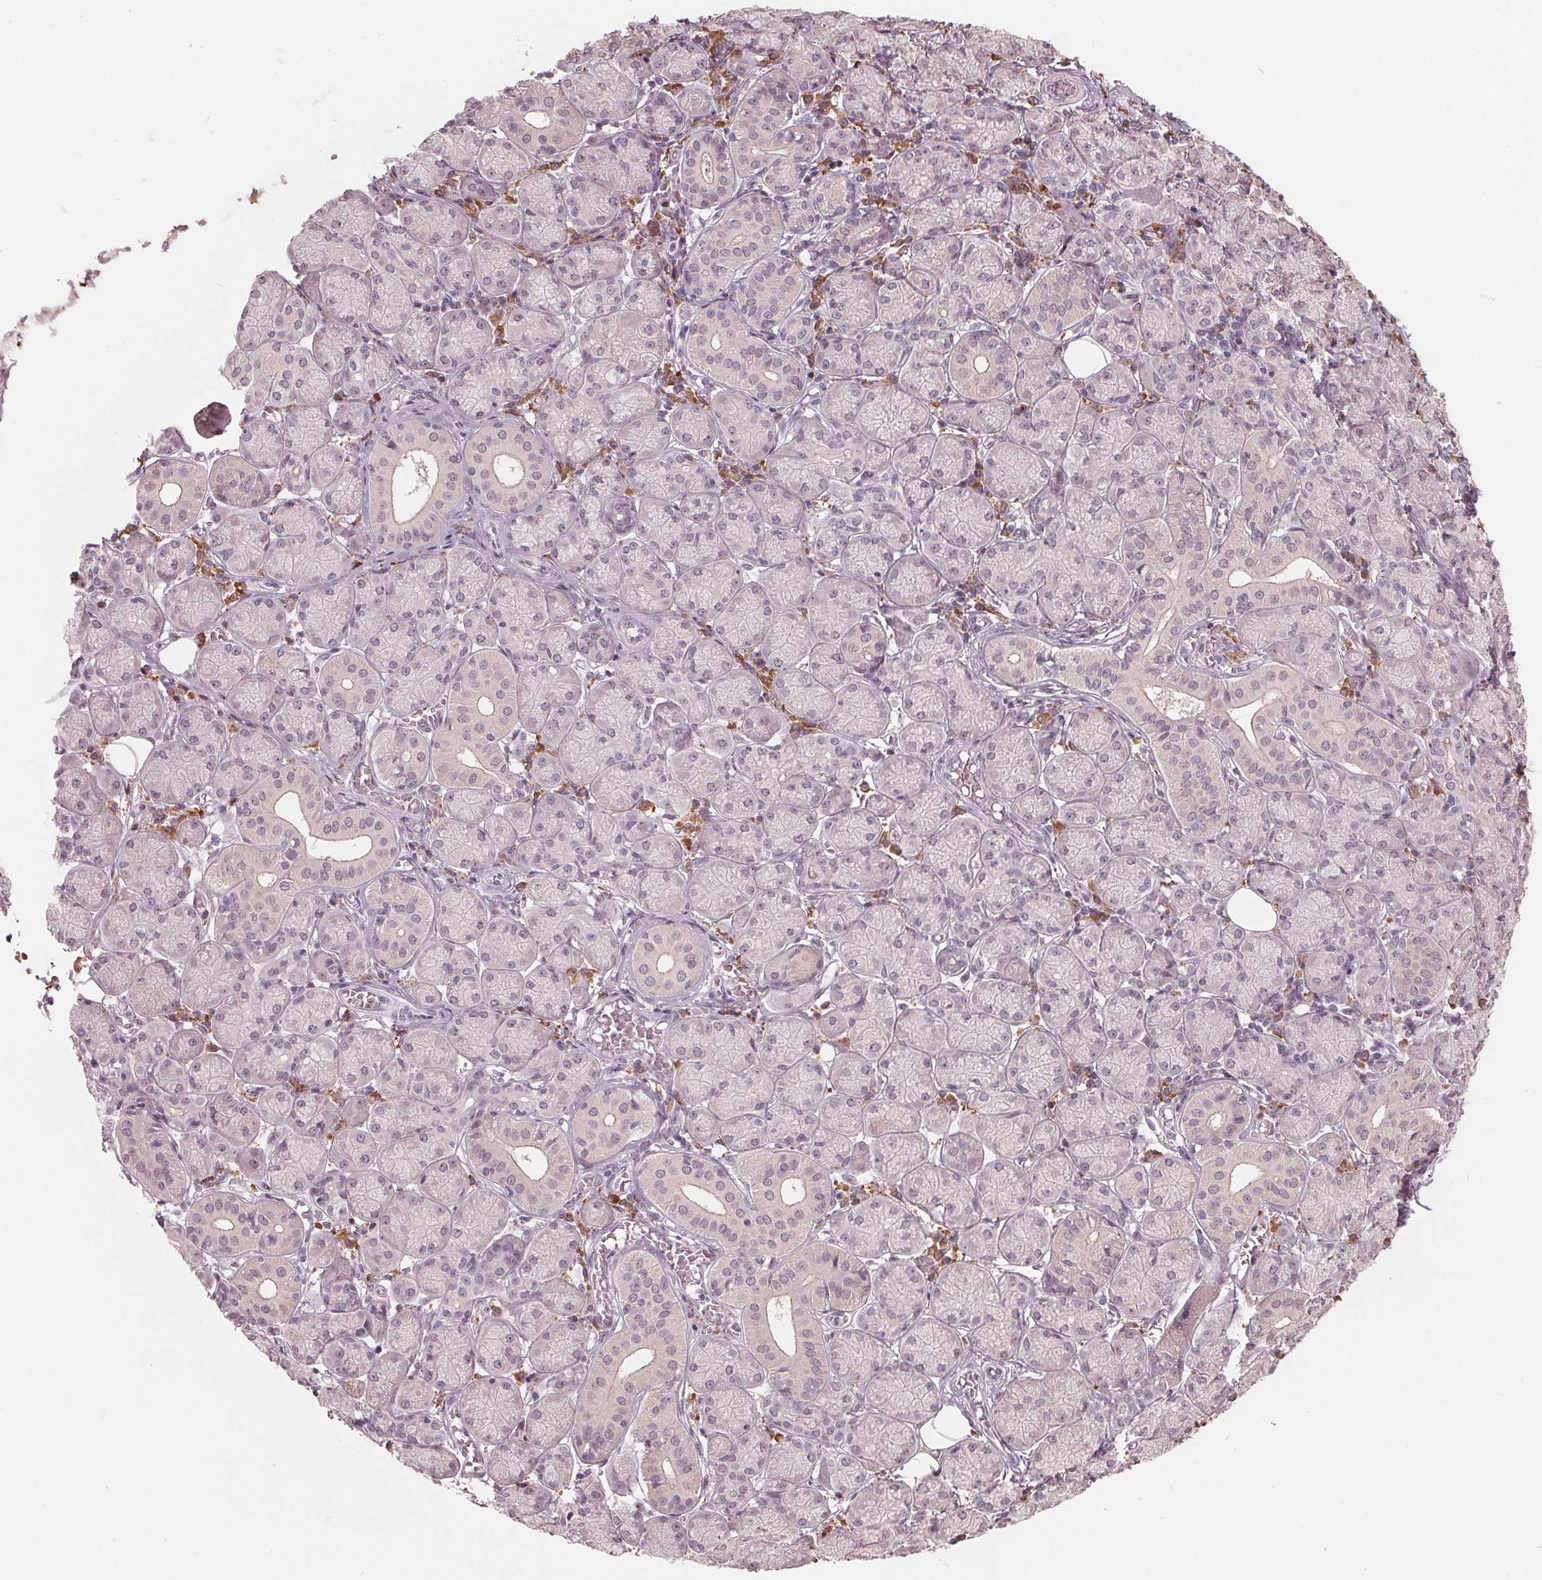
{"staining": {"intensity": "negative", "quantity": "none", "location": "none"}, "tissue": "salivary gland", "cell_type": "Glandular cells", "image_type": "normal", "snomed": [{"axis": "morphology", "description": "Normal tissue, NOS"}, {"axis": "topography", "description": "Salivary gland"}, {"axis": "topography", "description": "Peripheral nerve tissue"}], "caption": "Human salivary gland stained for a protein using immunohistochemistry reveals no staining in glandular cells.", "gene": "CXCL16", "patient": {"sex": "female", "age": 24}}